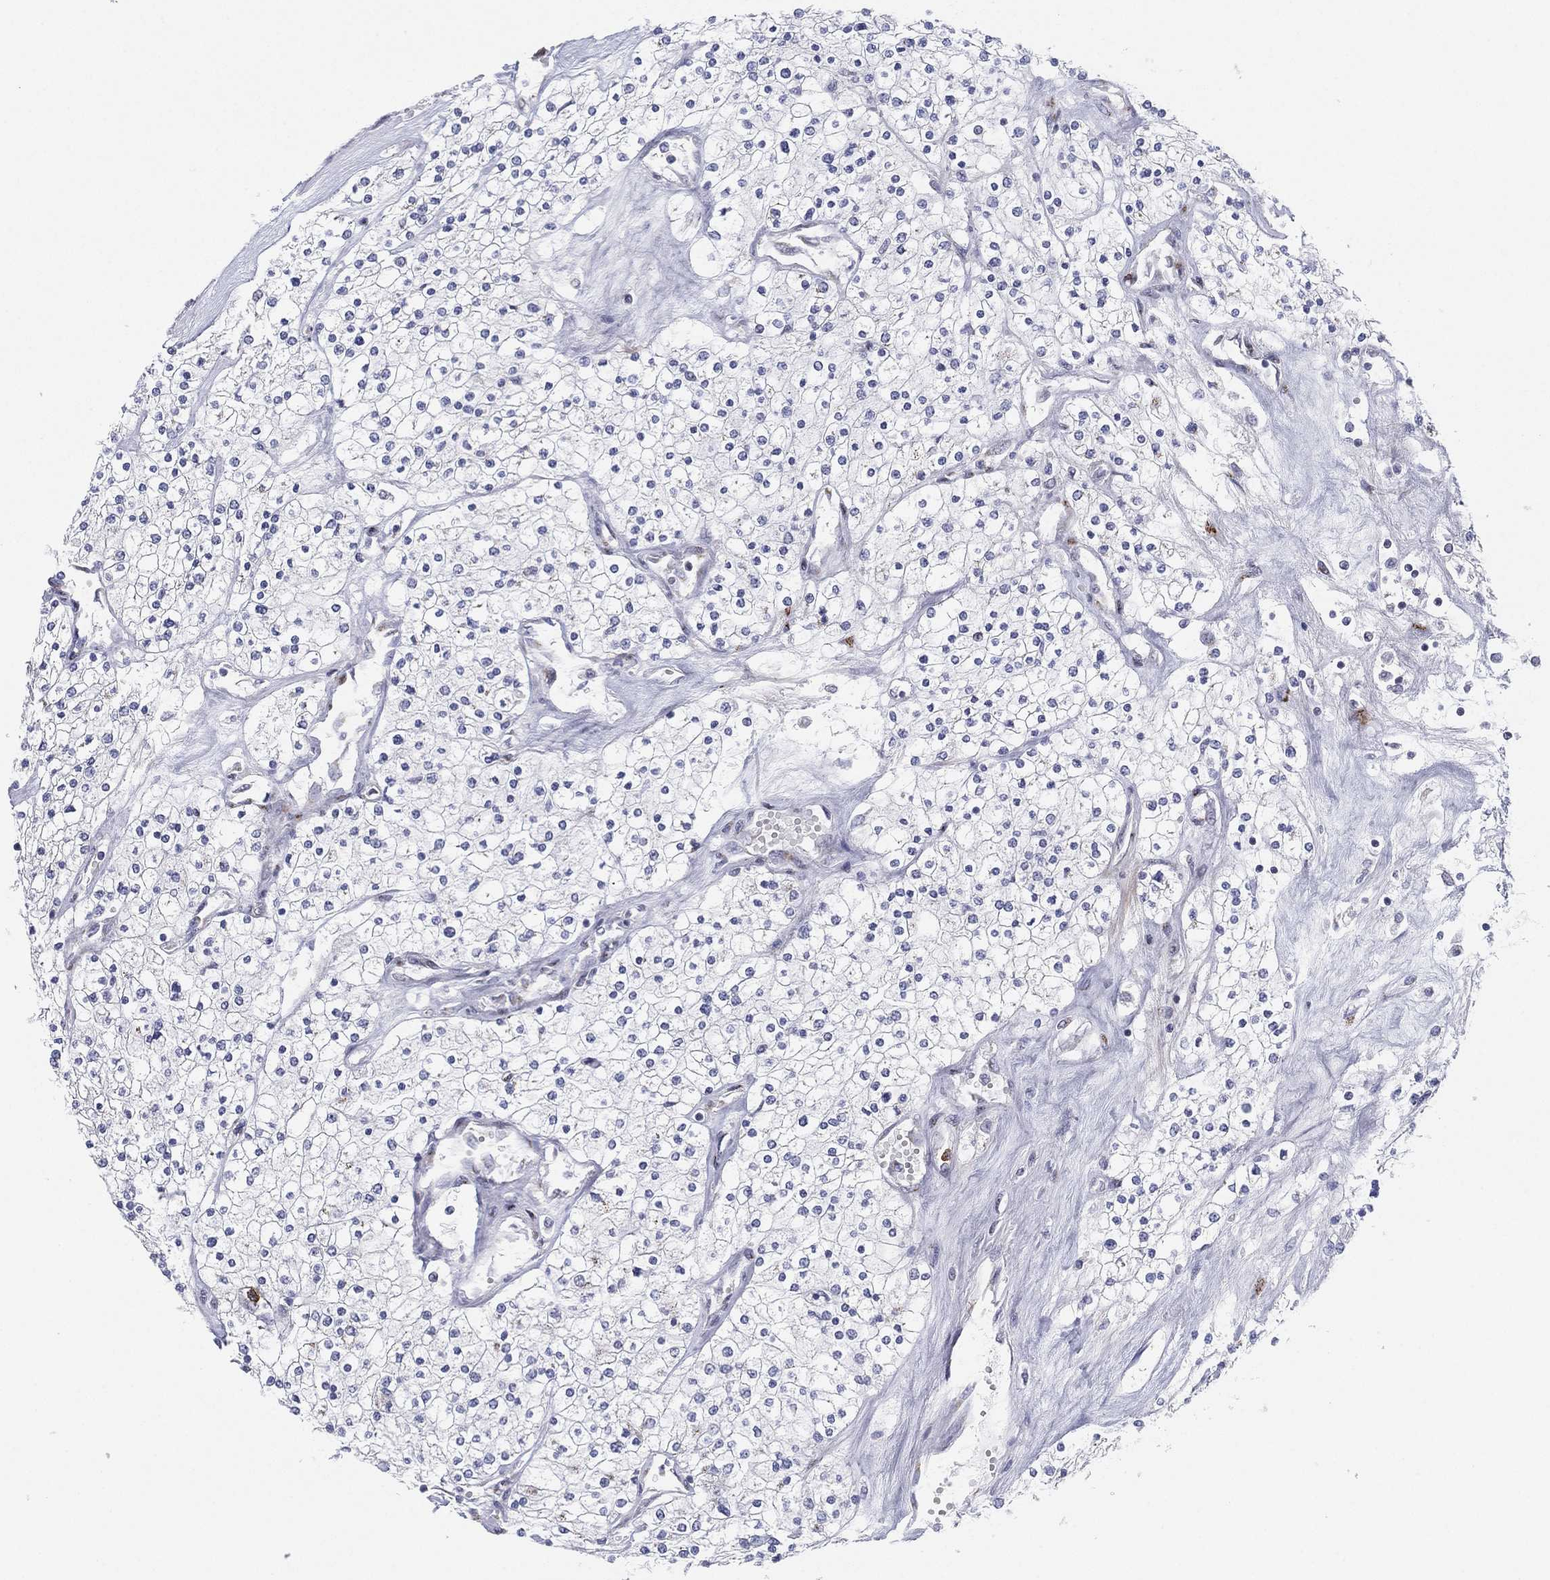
{"staining": {"intensity": "negative", "quantity": "none", "location": "none"}, "tissue": "renal cancer", "cell_type": "Tumor cells", "image_type": "cancer", "snomed": [{"axis": "morphology", "description": "Adenocarcinoma, NOS"}, {"axis": "topography", "description": "Kidney"}], "caption": "DAB immunohistochemical staining of human renal cancer (adenocarcinoma) exhibits no significant positivity in tumor cells.", "gene": "CD177", "patient": {"sex": "male", "age": 80}}